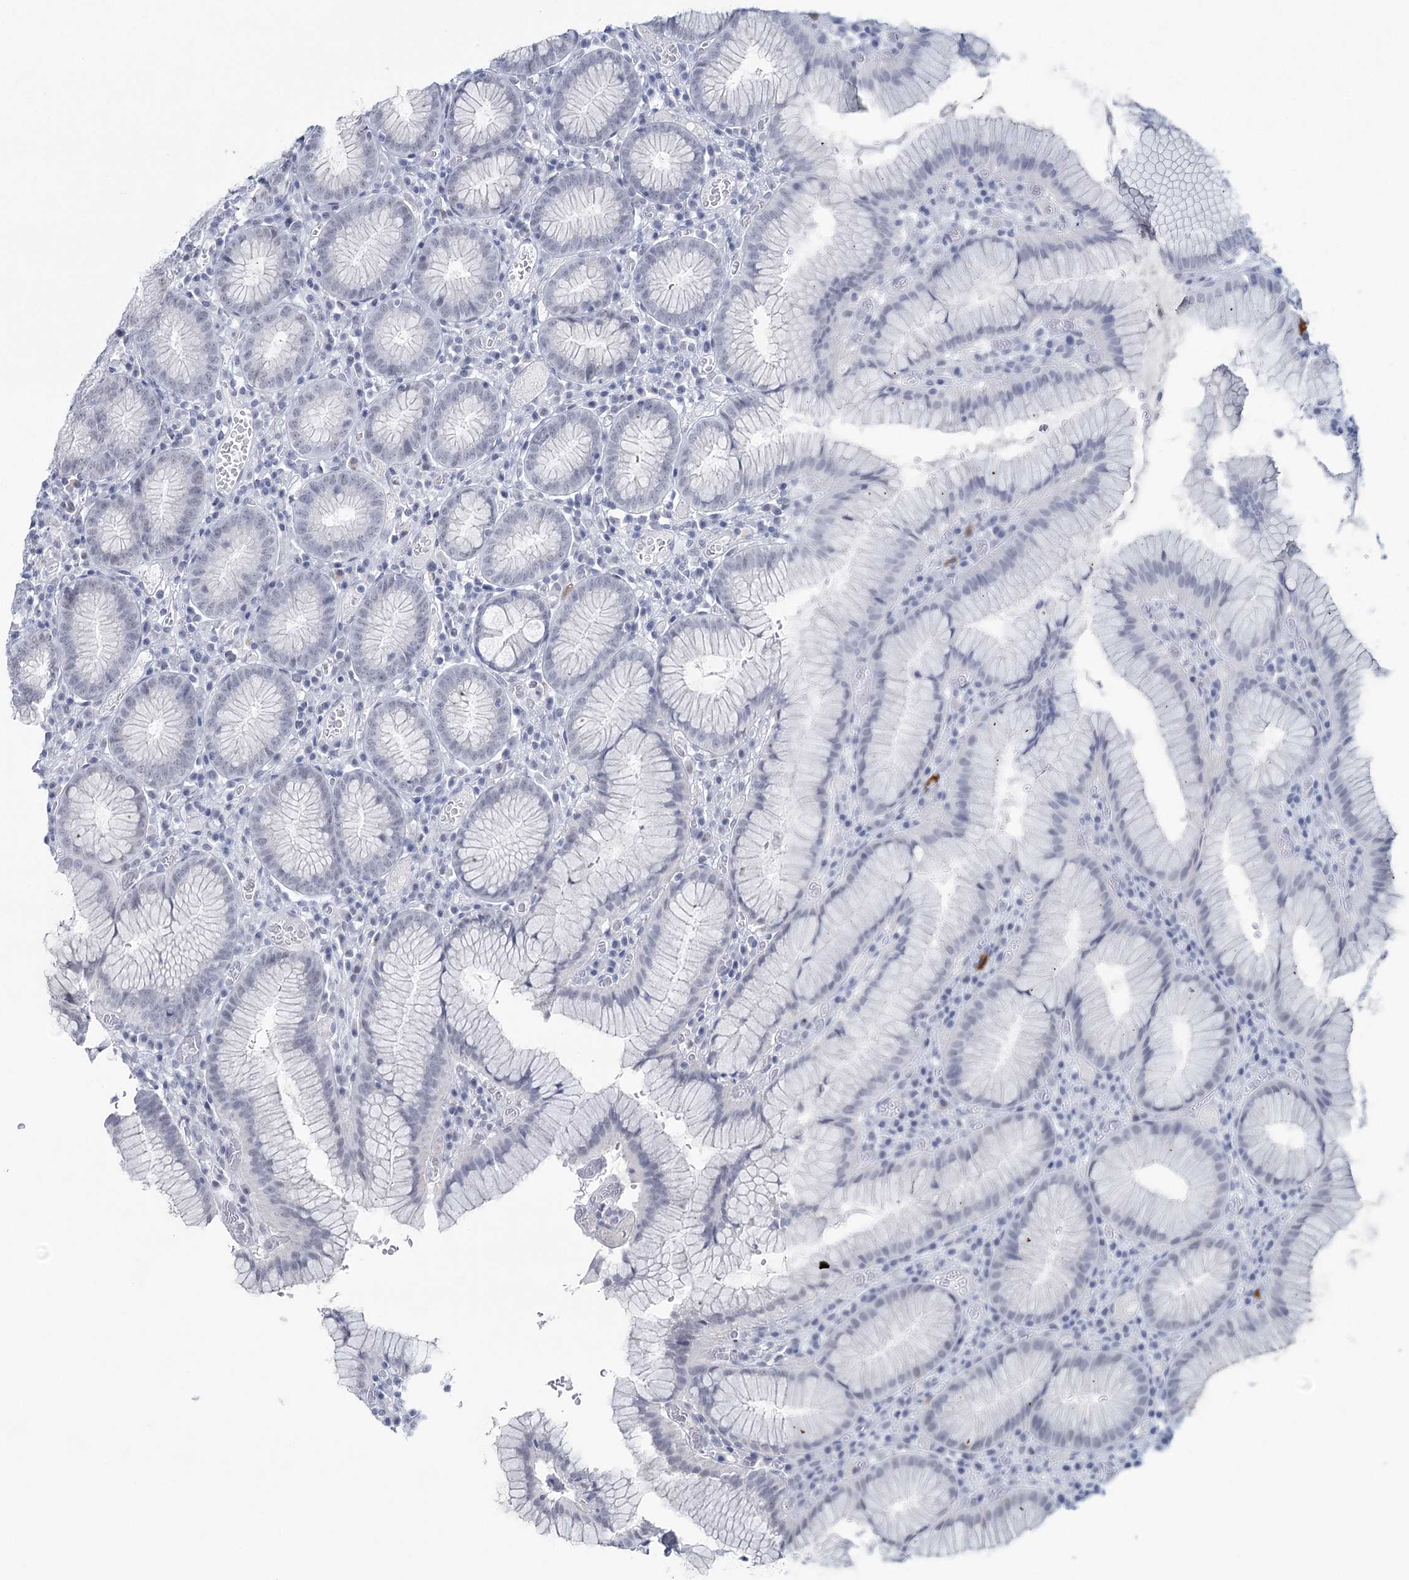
{"staining": {"intensity": "weak", "quantity": "25%-75%", "location": "nuclear"}, "tissue": "stomach", "cell_type": "Glandular cells", "image_type": "normal", "snomed": [{"axis": "morphology", "description": "Normal tissue, NOS"}, {"axis": "topography", "description": "Stomach"}], "caption": "IHC (DAB (3,3'-diaminobenzidine)) staining of benign stomach displays weak nuclear protein positivity in about 25%-75% of glandular cells. (DAB (3,3'-diaminobenzidine) IHC with brightfield microscopy, high magnification).", "gene": "ZC3H8", "patient": {"sex": "male", "age": 55}}